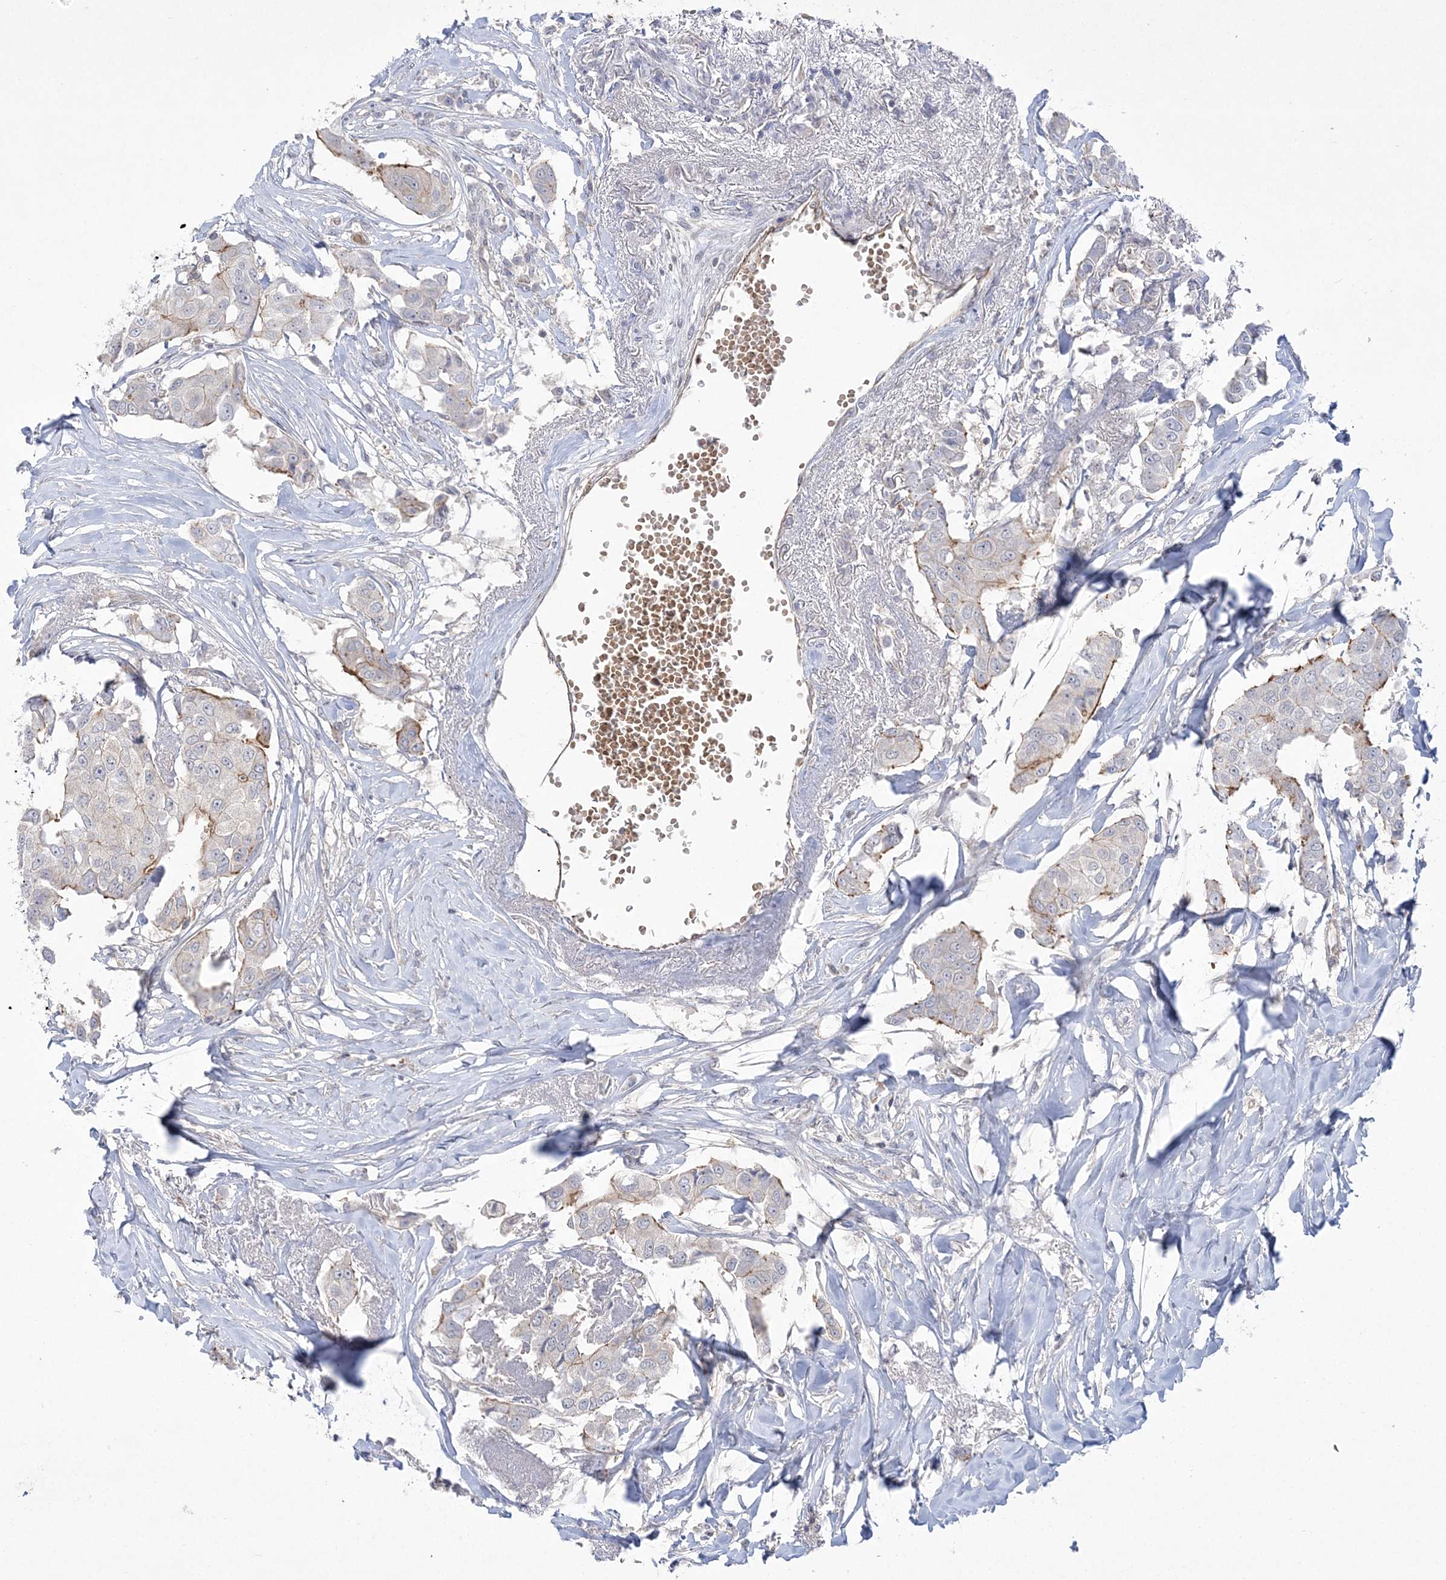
{"staining": {"intensity": "moderate", "quantity": "<25%", "location": "cytoplasmic/membranous"}, "tissue": "breast cancer", "cell_type": "Tumor cells", "image_type": "cancer", "snomed": [{"axis": "morphology", "description": "Duct carcinoma"}, {"axis": "topography", "description": "Breast"}], "caption": "This image reveals immunohistochemistry staining of breast cancer (infiltrating ductal carcinoma), with low moderate cytoplasmic/membranous expression in about <25% of tumor cells.", "gene": "ADAMTS12", "patient": {"sex": "female", "age": 80}}